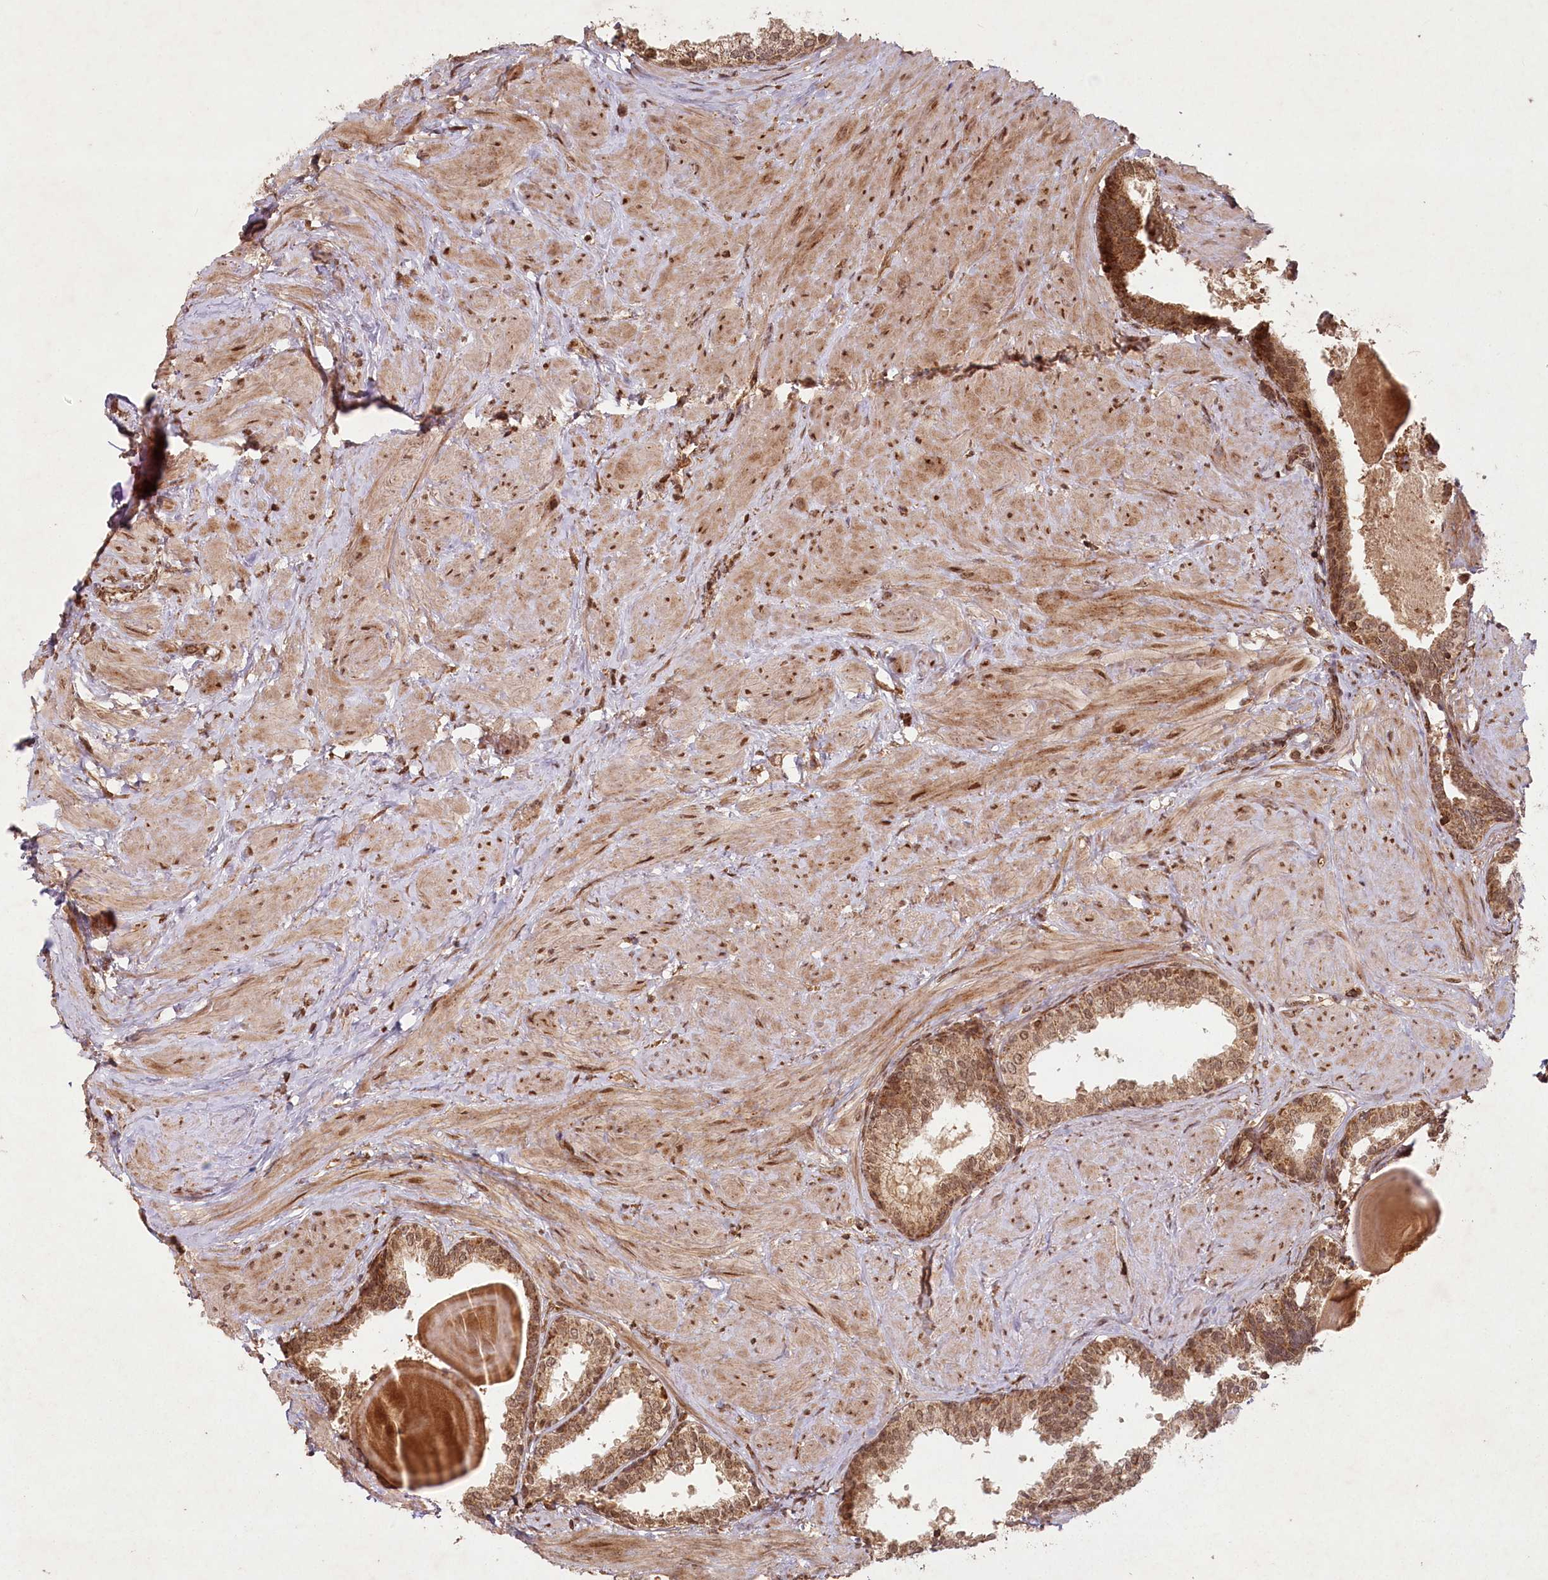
{"staining": {"intensity": "moderate", "quantity": ">75%", "location": "cytoplasmic/membranous,nuclear"}, "tissue": "prostate", "cell_type": "Glandular cells", "image_type": "normal", "snomed": [{"axis": "morphology", "description": "Normal tissue, NOS"}, {"axis": "topography", "description": "Prostate"}], "caption": "Normal prostate reveals moderate cytoplasmic/membranous,nuclear staining in approximately >75% of glandular cells, visualized by immunohistochemistry. The staining was performed using DAB (3,3'-diaminobenzidine), with brown indicating positive protein expression. Nuclei are stained blue with hematoxylin.", "gene": "MICU1", "patient": {"sex": "male", "age": 48}}